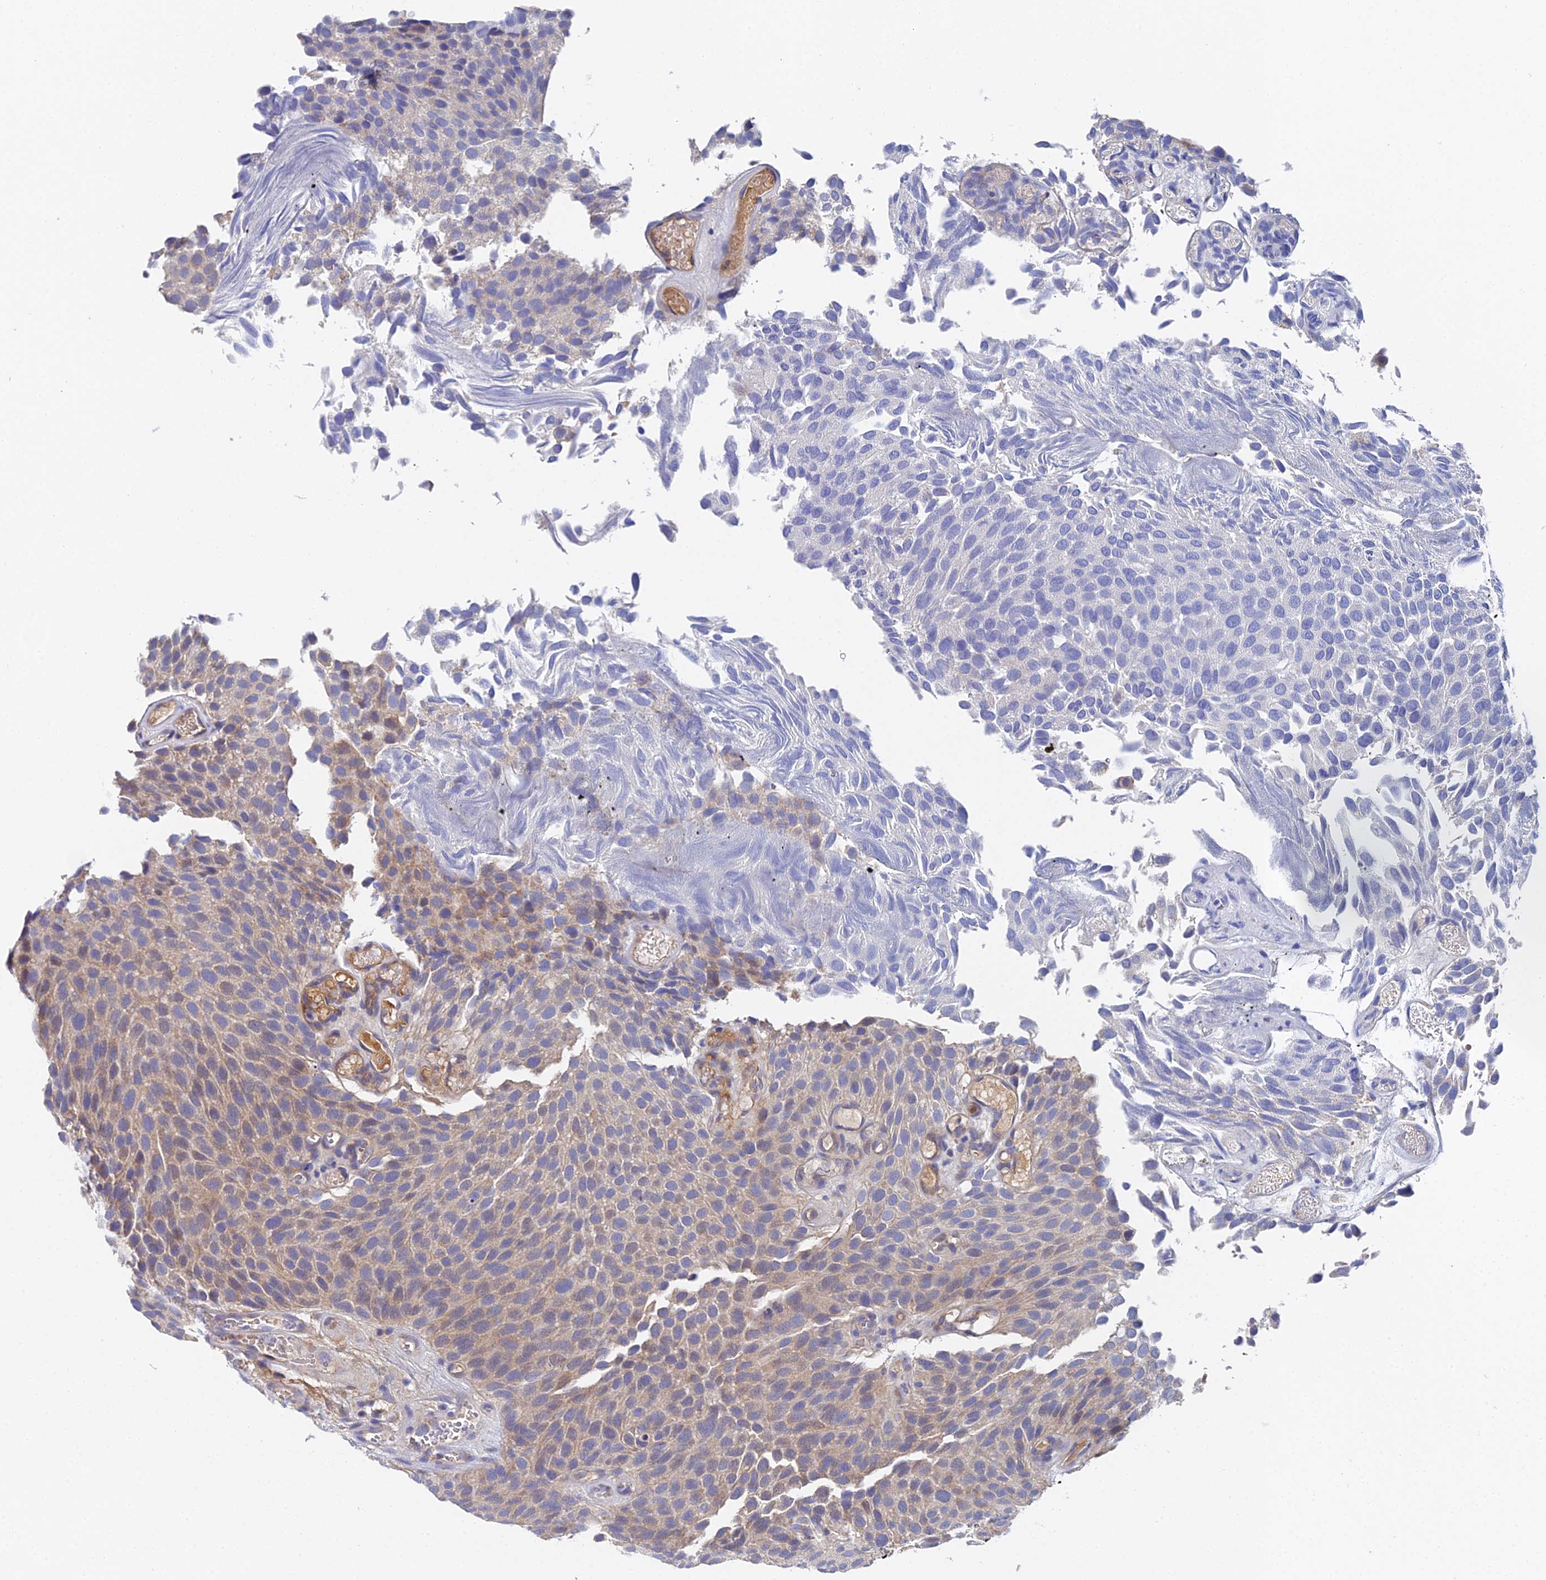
{"staining": {"intensity": "moderate", "quantity": "25%-75%", "location": "cytoplasmic/membranous"}, "tissue": "urothelial cancer", "cell_type": "Tumor cells", "image_type": "cancer", "snomed": [{"axis": "morphology", "description": "Urothelial carcinoma, Low grade"}, {"axis": "topography", "description": "Urinary bladder"}], "caption": "Immunohistochemistry of urothelial cancer exhibits medium levels of moderate cytoplasmic/membranous expression in approximately 25%-75% of tumor cells.", "gene": "UBE2L3", "patient": {"sex": "male", "age": 89}}